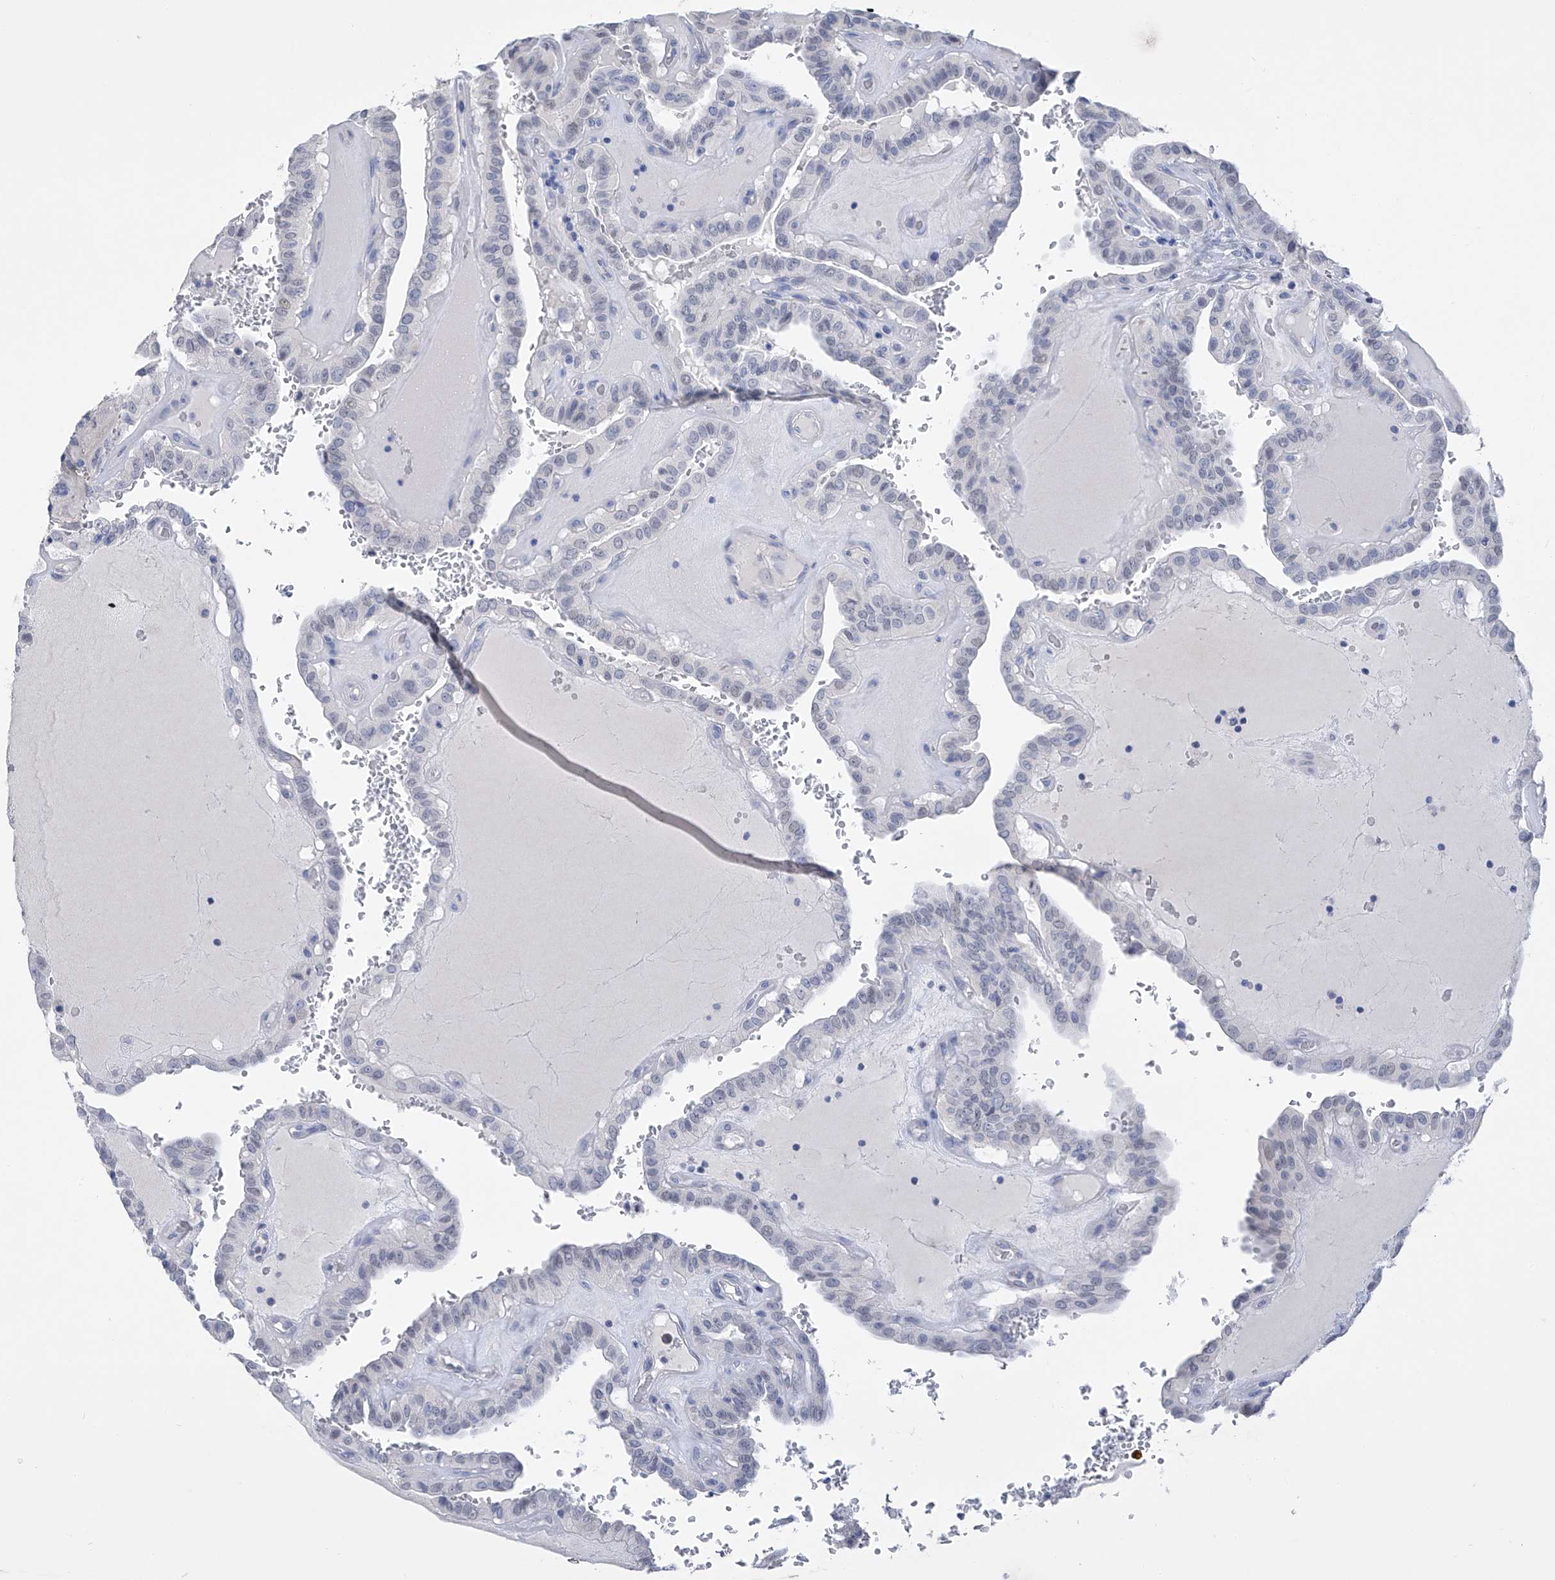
{"staining": {"intensity": "negative", "quantity": "none", "location": "none"}, "tissue": "thyroid cancer", "cell_type": "Tumor cells", "image_type": "cancer", "snomed": [{"axis": "morphology", "description": "Papillary adenocarcinoma, NOS"}, {"axis": "topography", "description": "Thyroid gland"}], "caption": "Immunohistochemistry (IHC) photomicrograph of human thyroid papillary adenocarcinoma stained for a protein (brown), which displays no positivity in tumor cells.", "gene": "ADRA1A", "patient": {"sex": "male", "age": 77}}